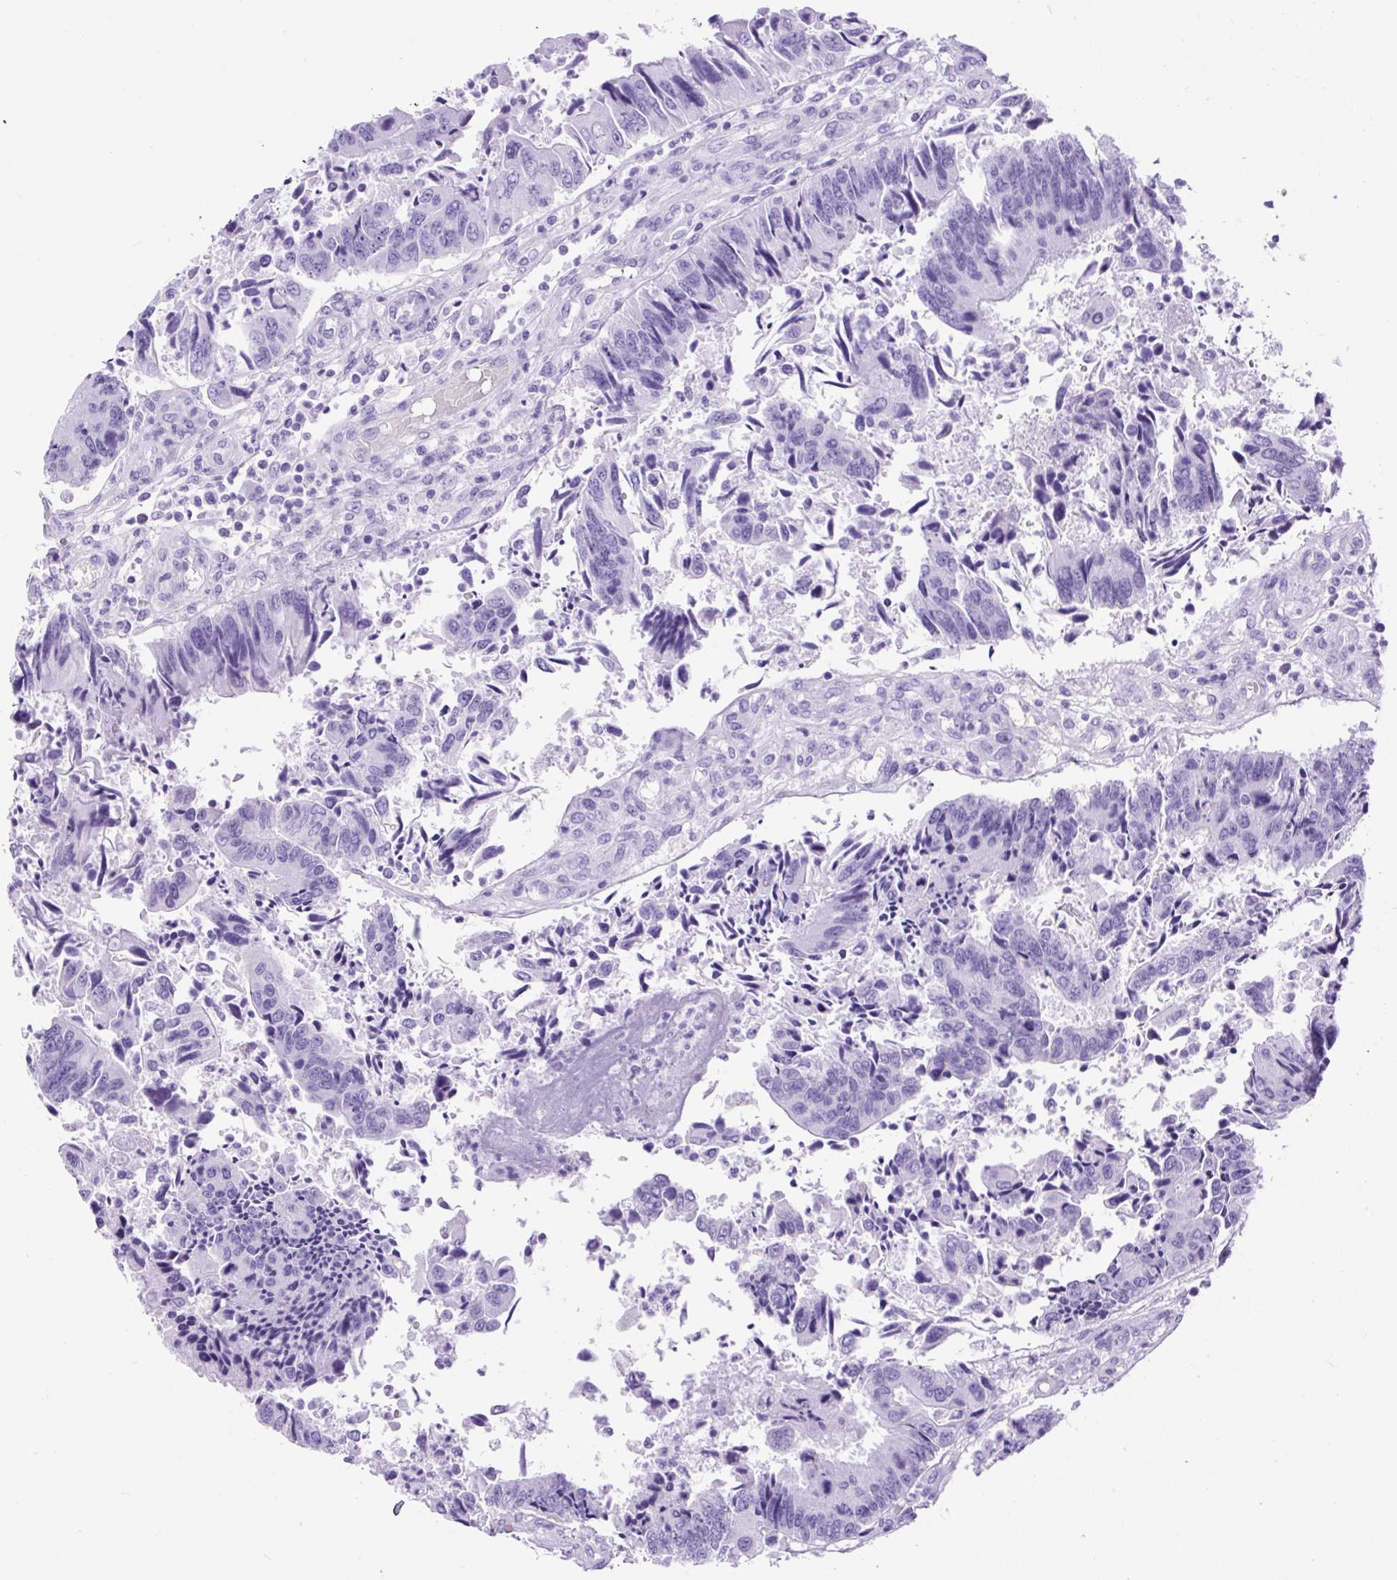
{"staining": {"intensity": "negative", "quantity": "none", "location": "none"}, "tissue": "colorectal cancer", "cell_type": "Tumor cells", "image_type": "cancer", "snomed": [{"axis": "morphology", "description": "Adenocarcinoma, NOS"}, {"axis": "topography", "description": "Colon"}], "caption": "A high-resolution micrograph shows immunohistochemistry (IHC) staining of colorectal cancer, which demonstrates no significant positivity in tumor cells.", "gene": "CEL", "patient": {"sex": "female", "age": 67}}